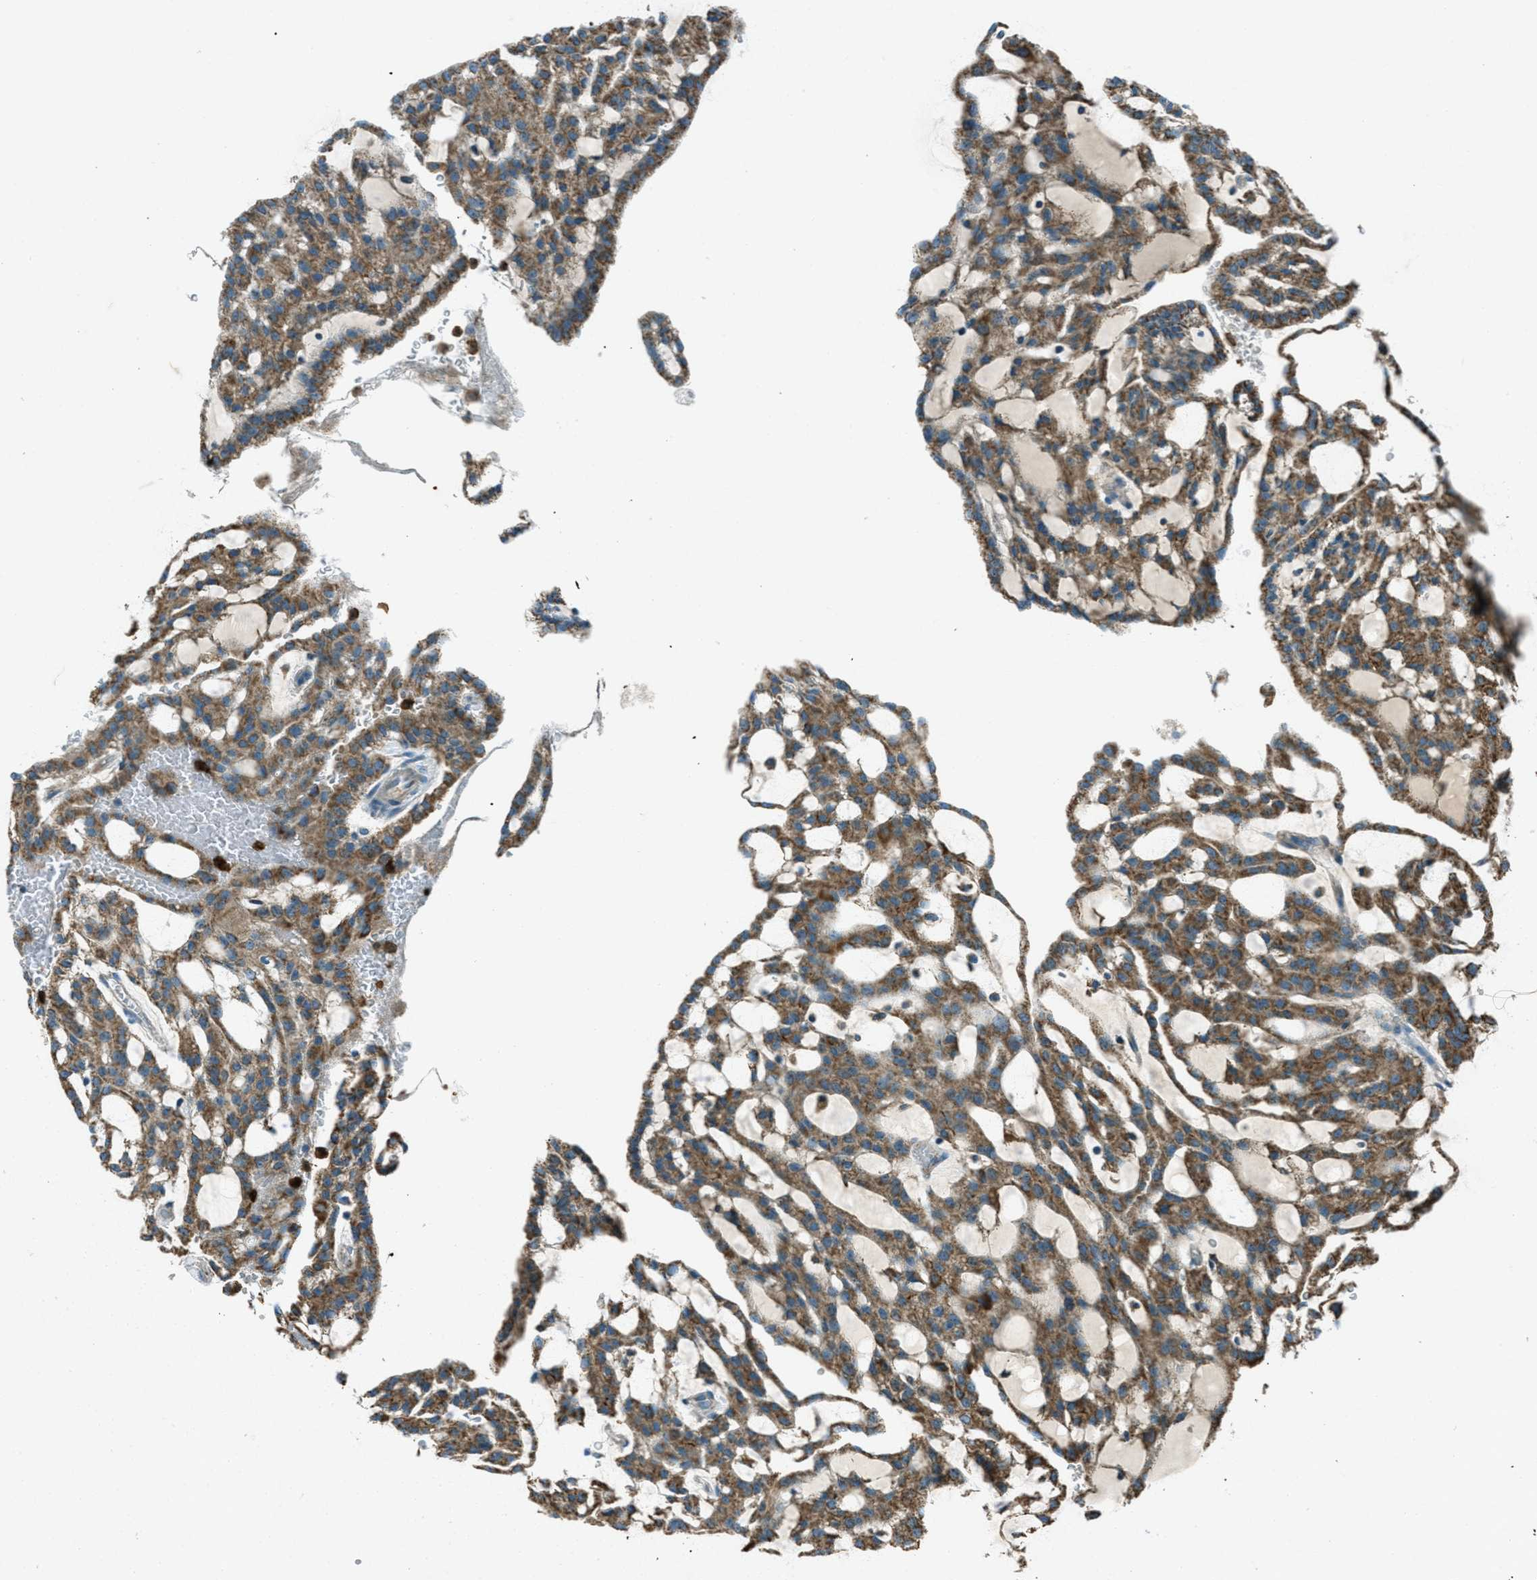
{"staining": {"intensity": "moderate", "quantity": ">75%", "location": "cytoplasmic/membranous"}, "tissue": "renal cancer", "cell_type": "Tumor cells", "image_type": "cancer", "snomed": [{"axis": "morphology", "description": "Adenocarcinoma, NOS"}, {"axis": "topography", "description": "Kidney"}], "caption": "A brown stain shows moderate cytoplasmic/membranous expression of a protein in human renal adenocarcinoma tumor cells. Nuclei are stained in blue.", "gene": "FAR1", "patient": {"sex": "male", "age": 63}}